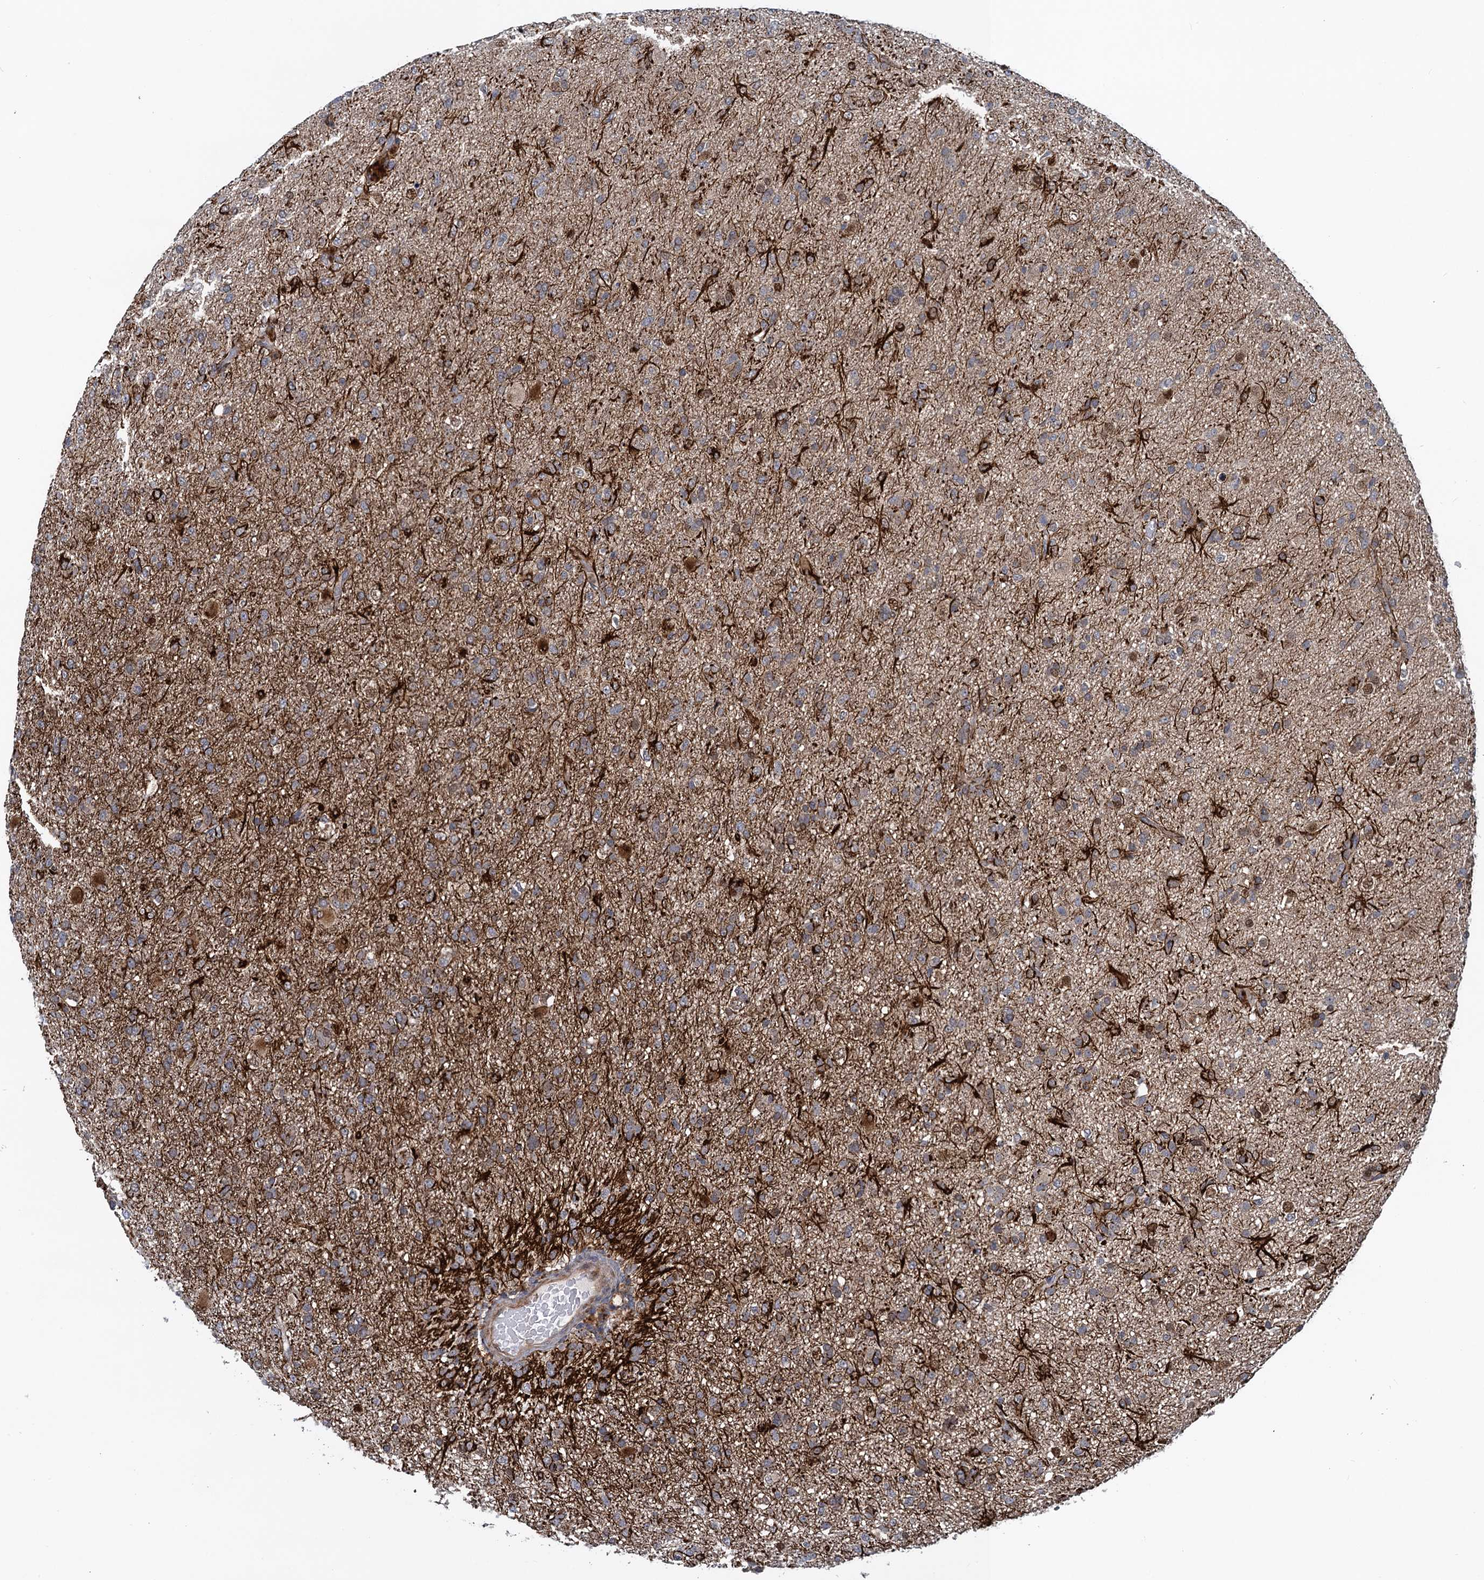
{"staining": {"intensity": "negative", "quantity": "none", "location": "none"}, "tissue": "glioma", "cell_type": "Tumor cells", "image_type": "cancer", "snomed": [{"axis": "morphology", "description": "Glioma, malignant, Low grade"}, {"axis": "topography", "description": "Brain"}], "caption": "DAB (3,3'-diaminobenzidine) immunohistochemical staining of human malignant low-grade glioma reveals no significant expression in tumor cells.", "gene": "ATOSA", "patient": {"sex": "male", "age": 65}}